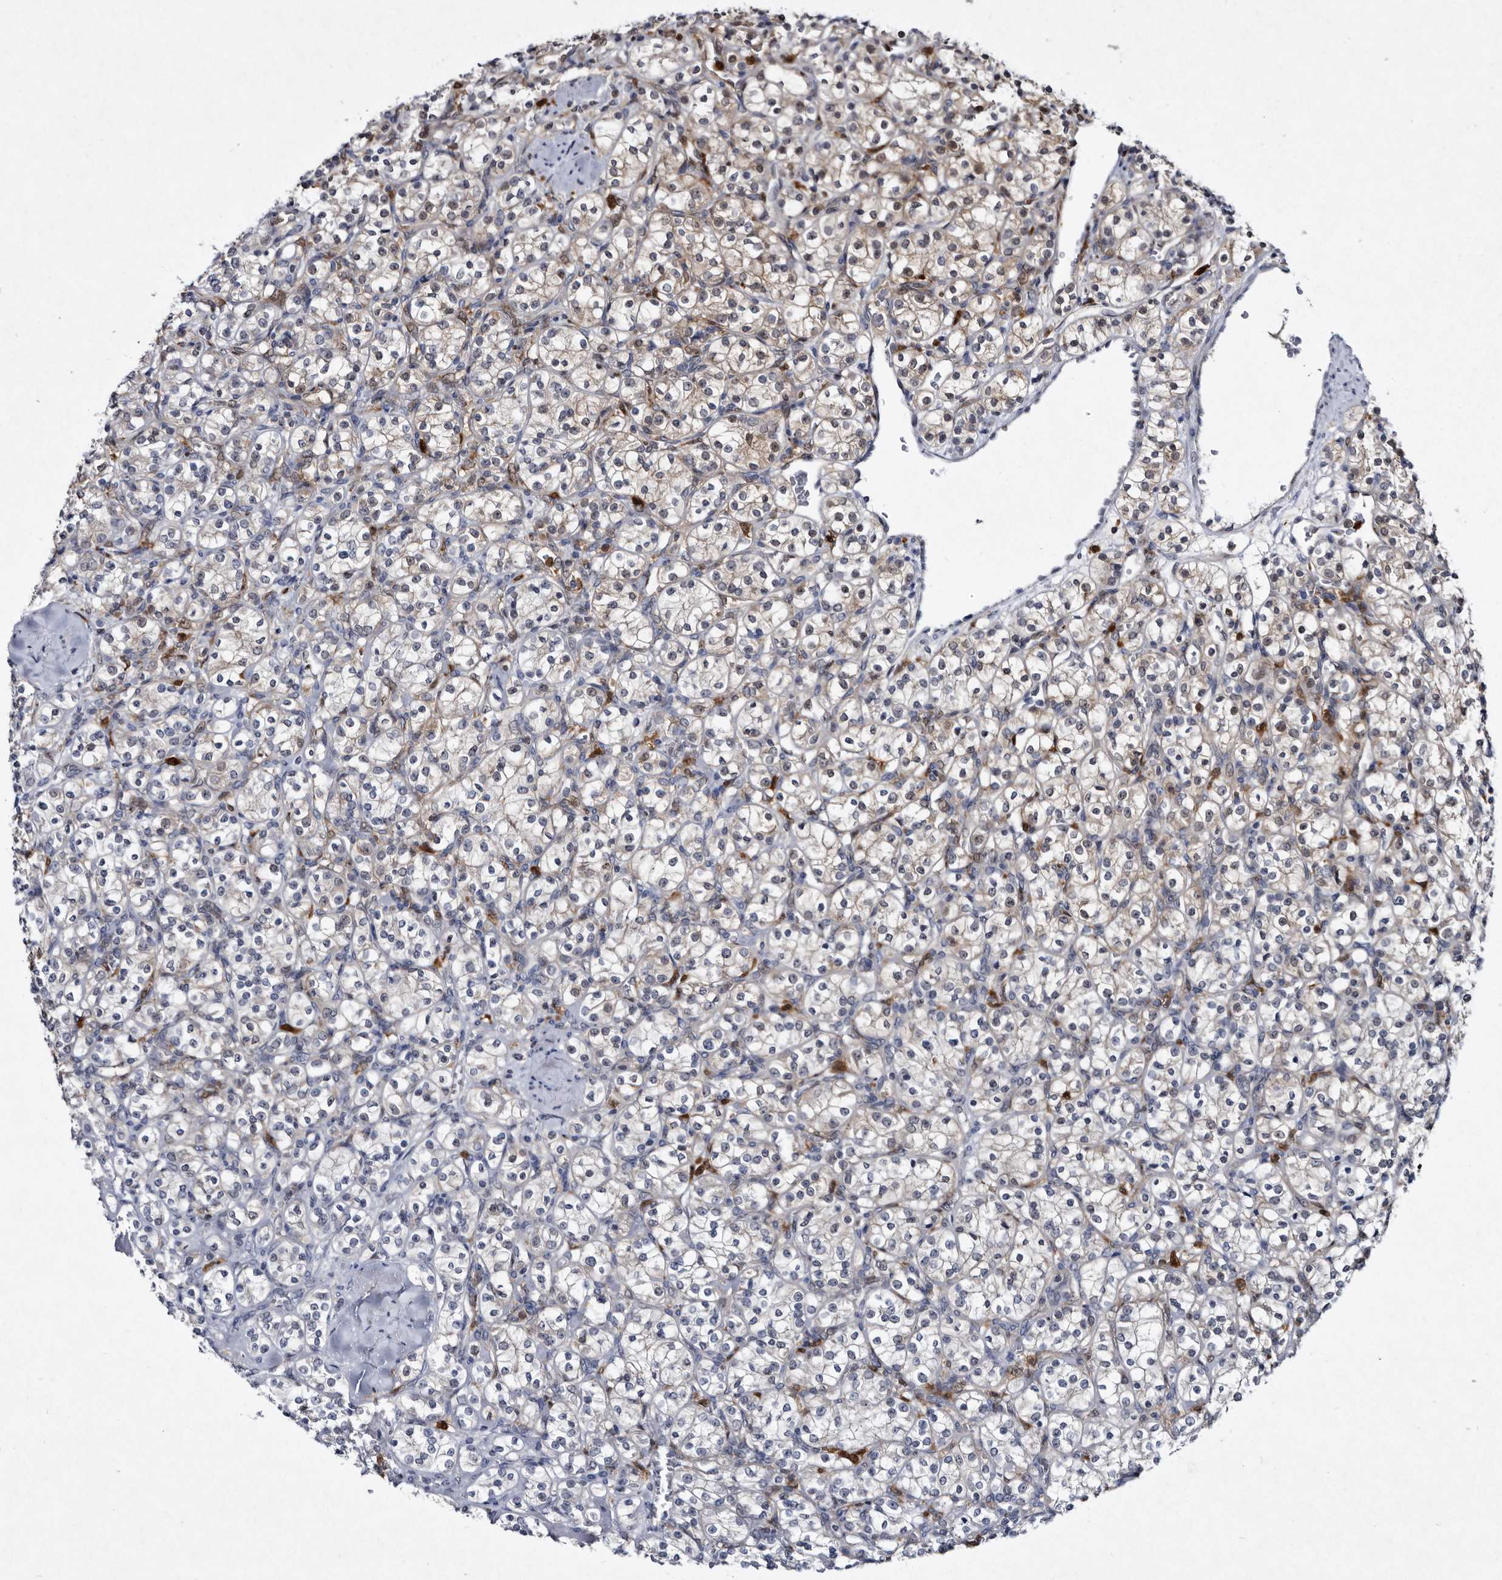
{"staining": {"intensity": "weak", "quantity": "<25%", "location": "cytoplasmic/membranous"}, "tissue": "renal cancer", "cell_type": "Tumor cells", "image_type": "cancer", "snomed": [{"axis": "morphology", "description": "Adenocarcinoma, NOS"}, {"axis": "topography", "description": "Kidney"}], "caption": "Tumor cells show no significant protein staining in adenocarcinoma (renal).", "gene": "SERPINB8", "patient": {"sex": "male", "age": 77}}